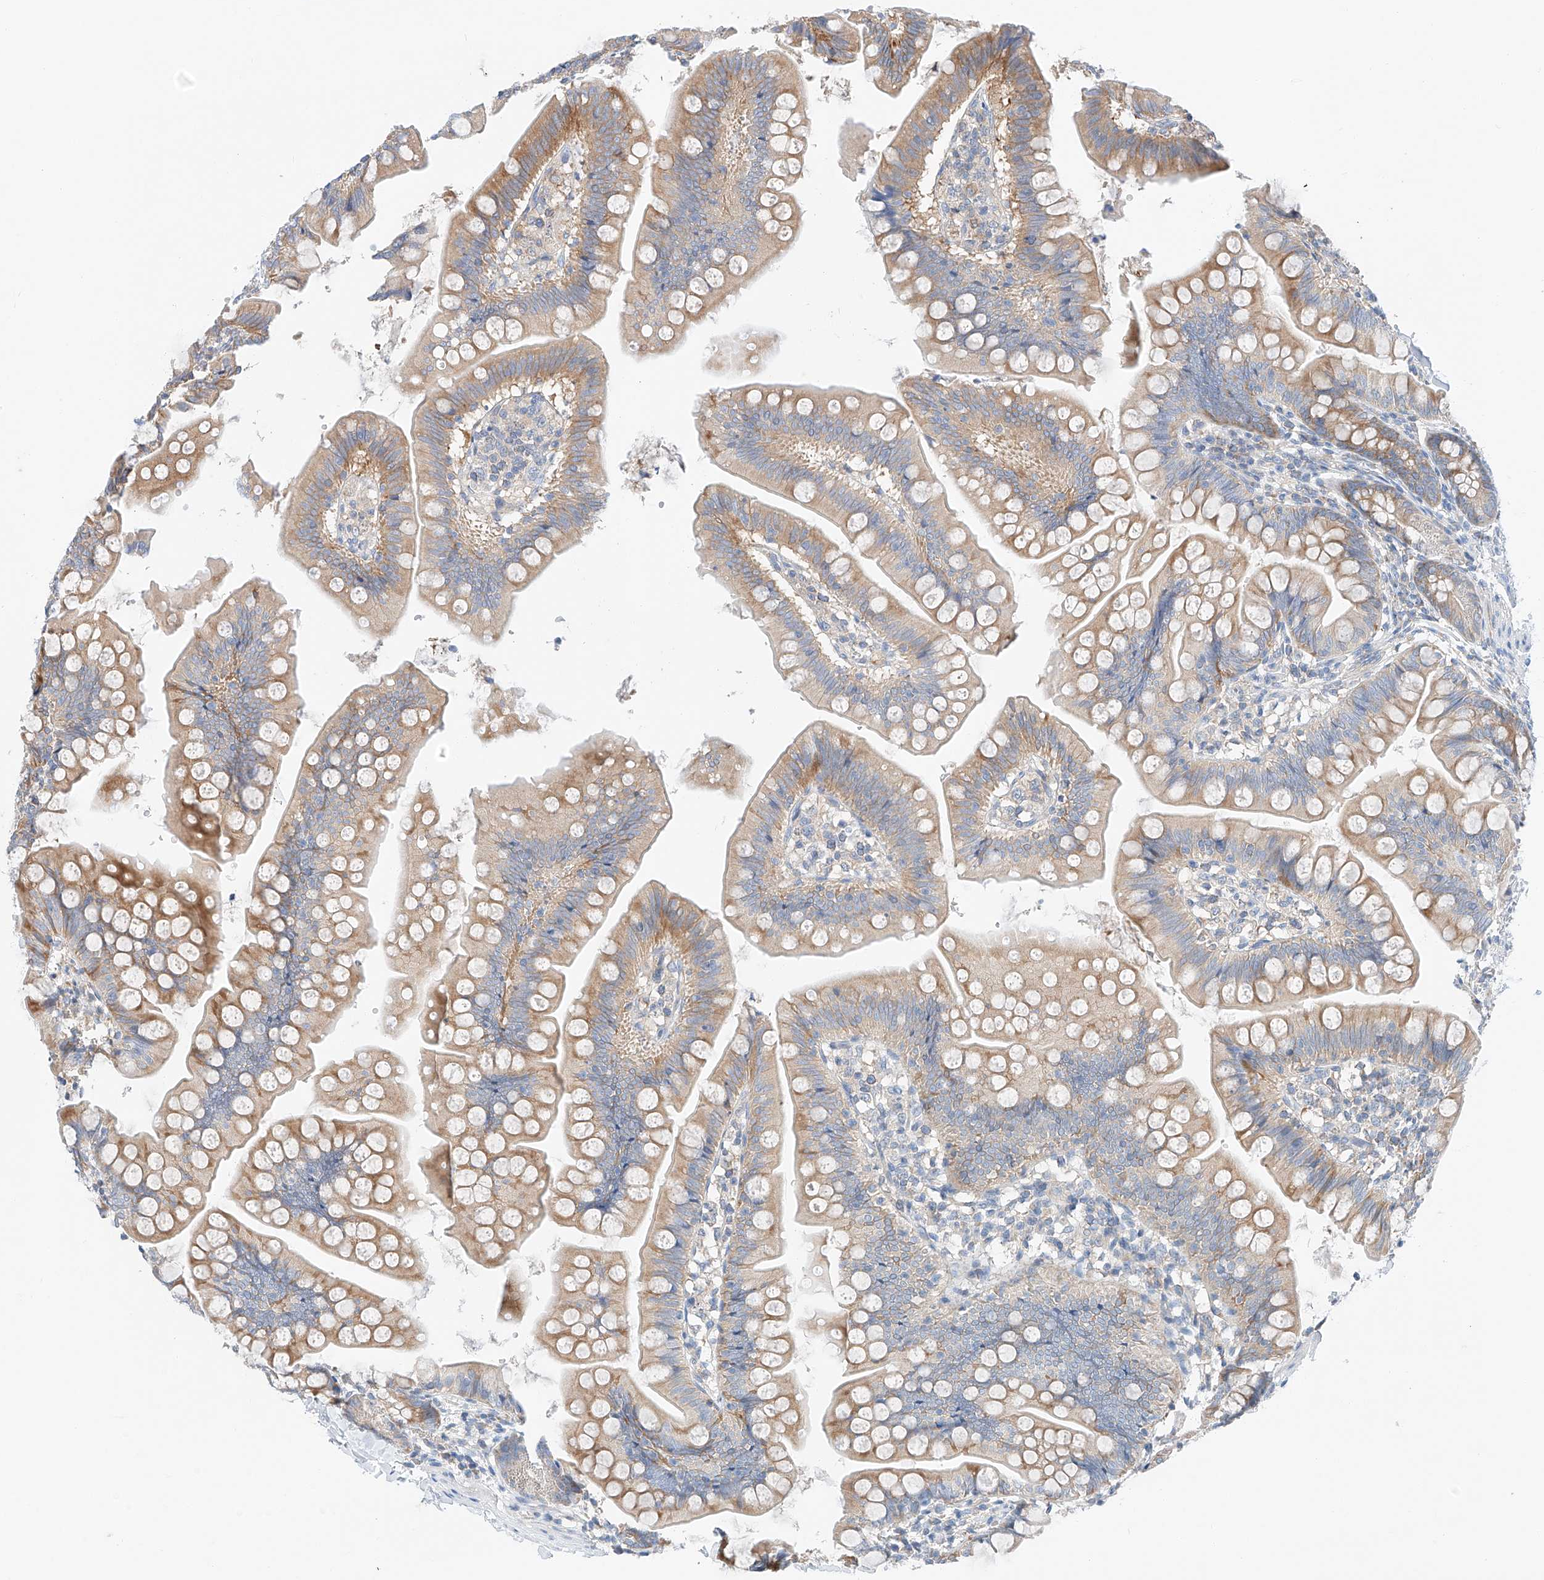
{"staining": {"intensity": "moderate", "quantity": ">75%", "location": "cytoplasmic/membranous"}, "tissue": "small intestine", "cell_type": "Glandular cells", "image_type": "normal", "snomed": [{"axis": "morphology", "description": "Normal tissue, NOS"}, {"axis": "topography", "description": "Small intestine"}], "caption": "High-magnification brightfield microscopy of normal small intestine stained with DAB (brown) and counterstained with hematoxylin (blue). glandular cells exhibit moderate cytoplasmic/membranous expression is identified in approximately>75% of cells. The protein is stained brown, and the nuclei are stained in blue (DAB (3,3'-diaminobenzidine) IHC with brightfield microscopy, high magnification).", "gene": "RUSC1", "patient": {"sex": "male", "age": 7}}